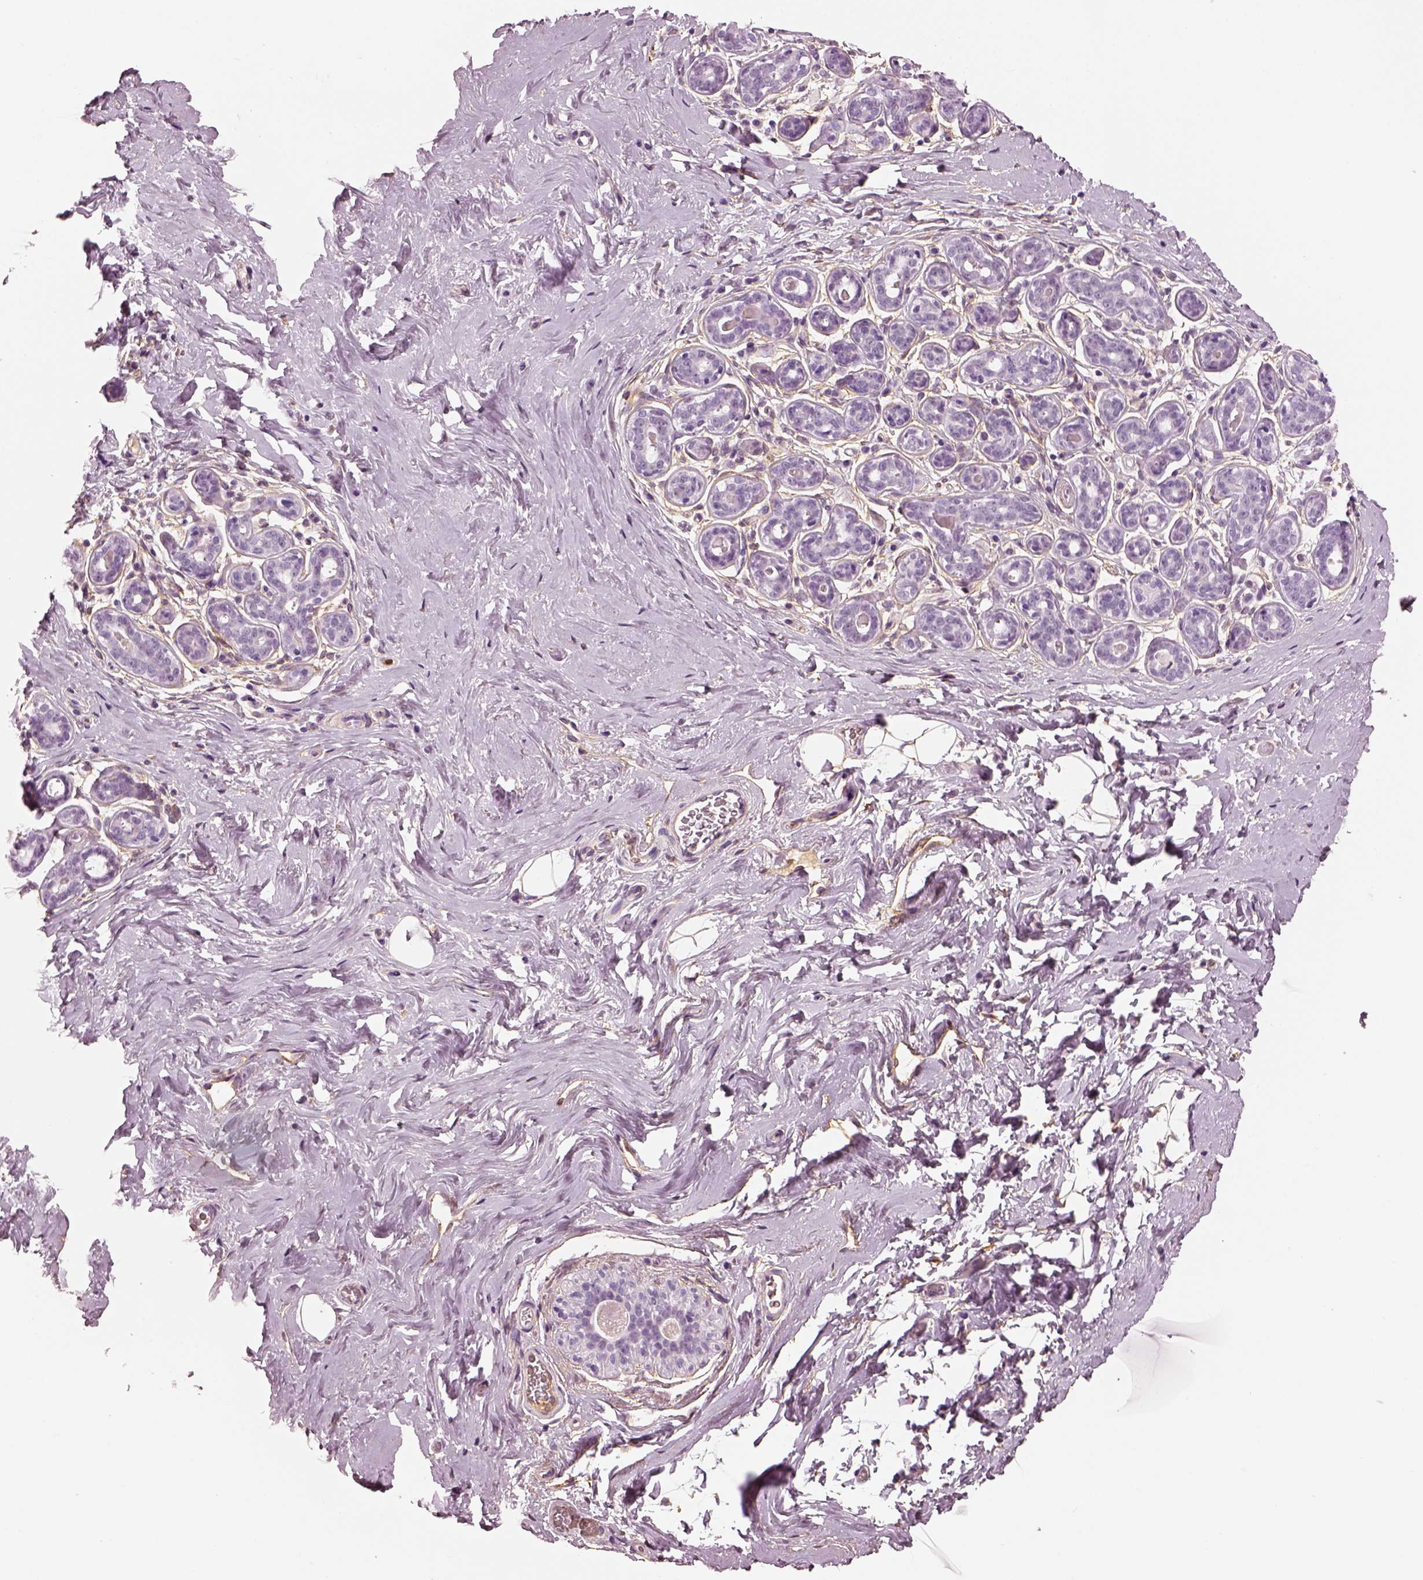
{"staining": {"intensity": "negative", "quantity": "none", "location": "none"}, "tissue": "breast", "cell_type": "Adipocytes", "image_type": "normal", "snomed": [{"axis": "morphology", "description": "Normal tissue, NOS"}, {"axis": "topography", "description": "Skin"}, {"axis": "topography", "description": "Breast"}], "caption": "Immunohistochemistry image of normal breast: breast stained with DAB shows no significant protein positivity in adipocytes.", "gene": "TRIM69", "patient": {"sex": "female", "age": 43}}